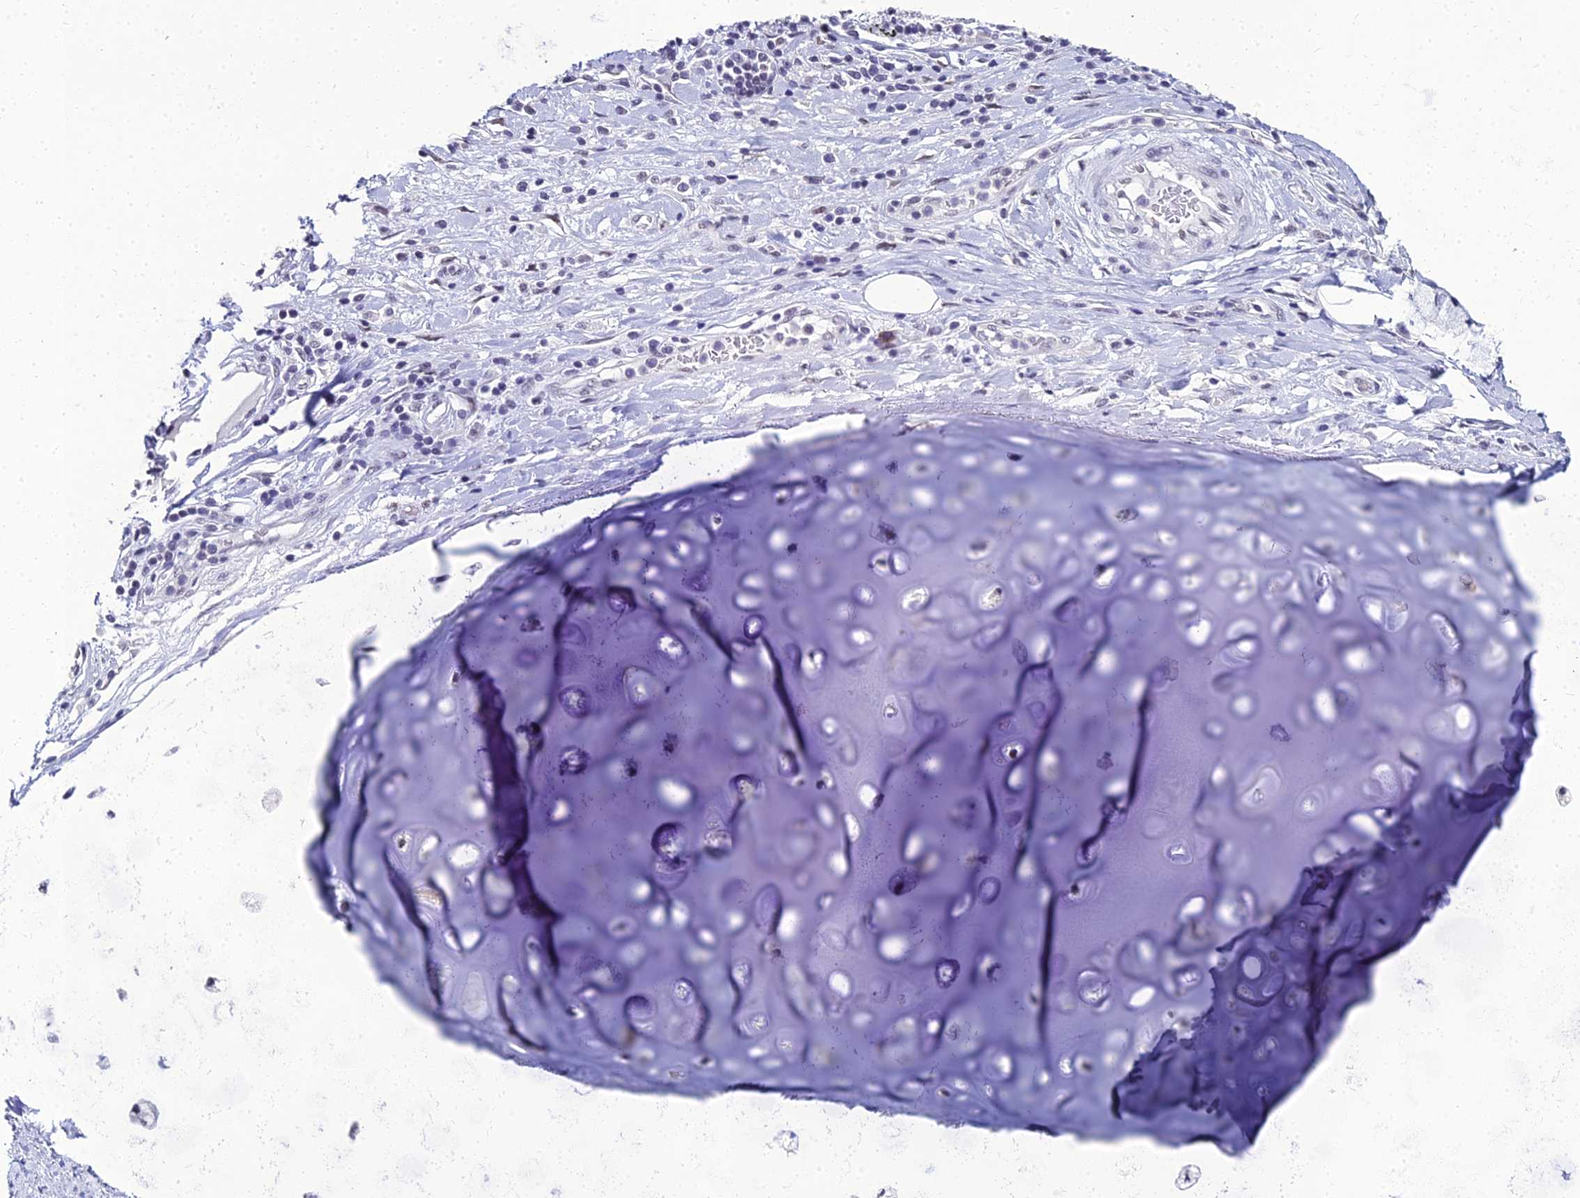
{"staining": {"intensity": "negative", "quantity": "none", "location": "none"}, "tissue": "adipose tissue", "cell_type": "Adipocytes", "image_type": "normal", "snomed": [{"axis": "morphology", "description": "Normal tissue, NOS"}, {"axis": "morphology", "description": "Squamous cell carcinoma, NOS"}, {"axis": "topography", "description": "Bronchus"}, {"axis": "topography", "description": "Lung"}], "caption": "Immunohistochemical staining of benign human adipose tissue reveals no significant positivity in adipocytes. (Stains: DAB immunohistochemistry (IHC) with hematoxylin counter stain, Microscopy: brightfield microscopy at high magnification).", "gene": "PPP4R2", "patient": {"sex": "male", "age": 64}}